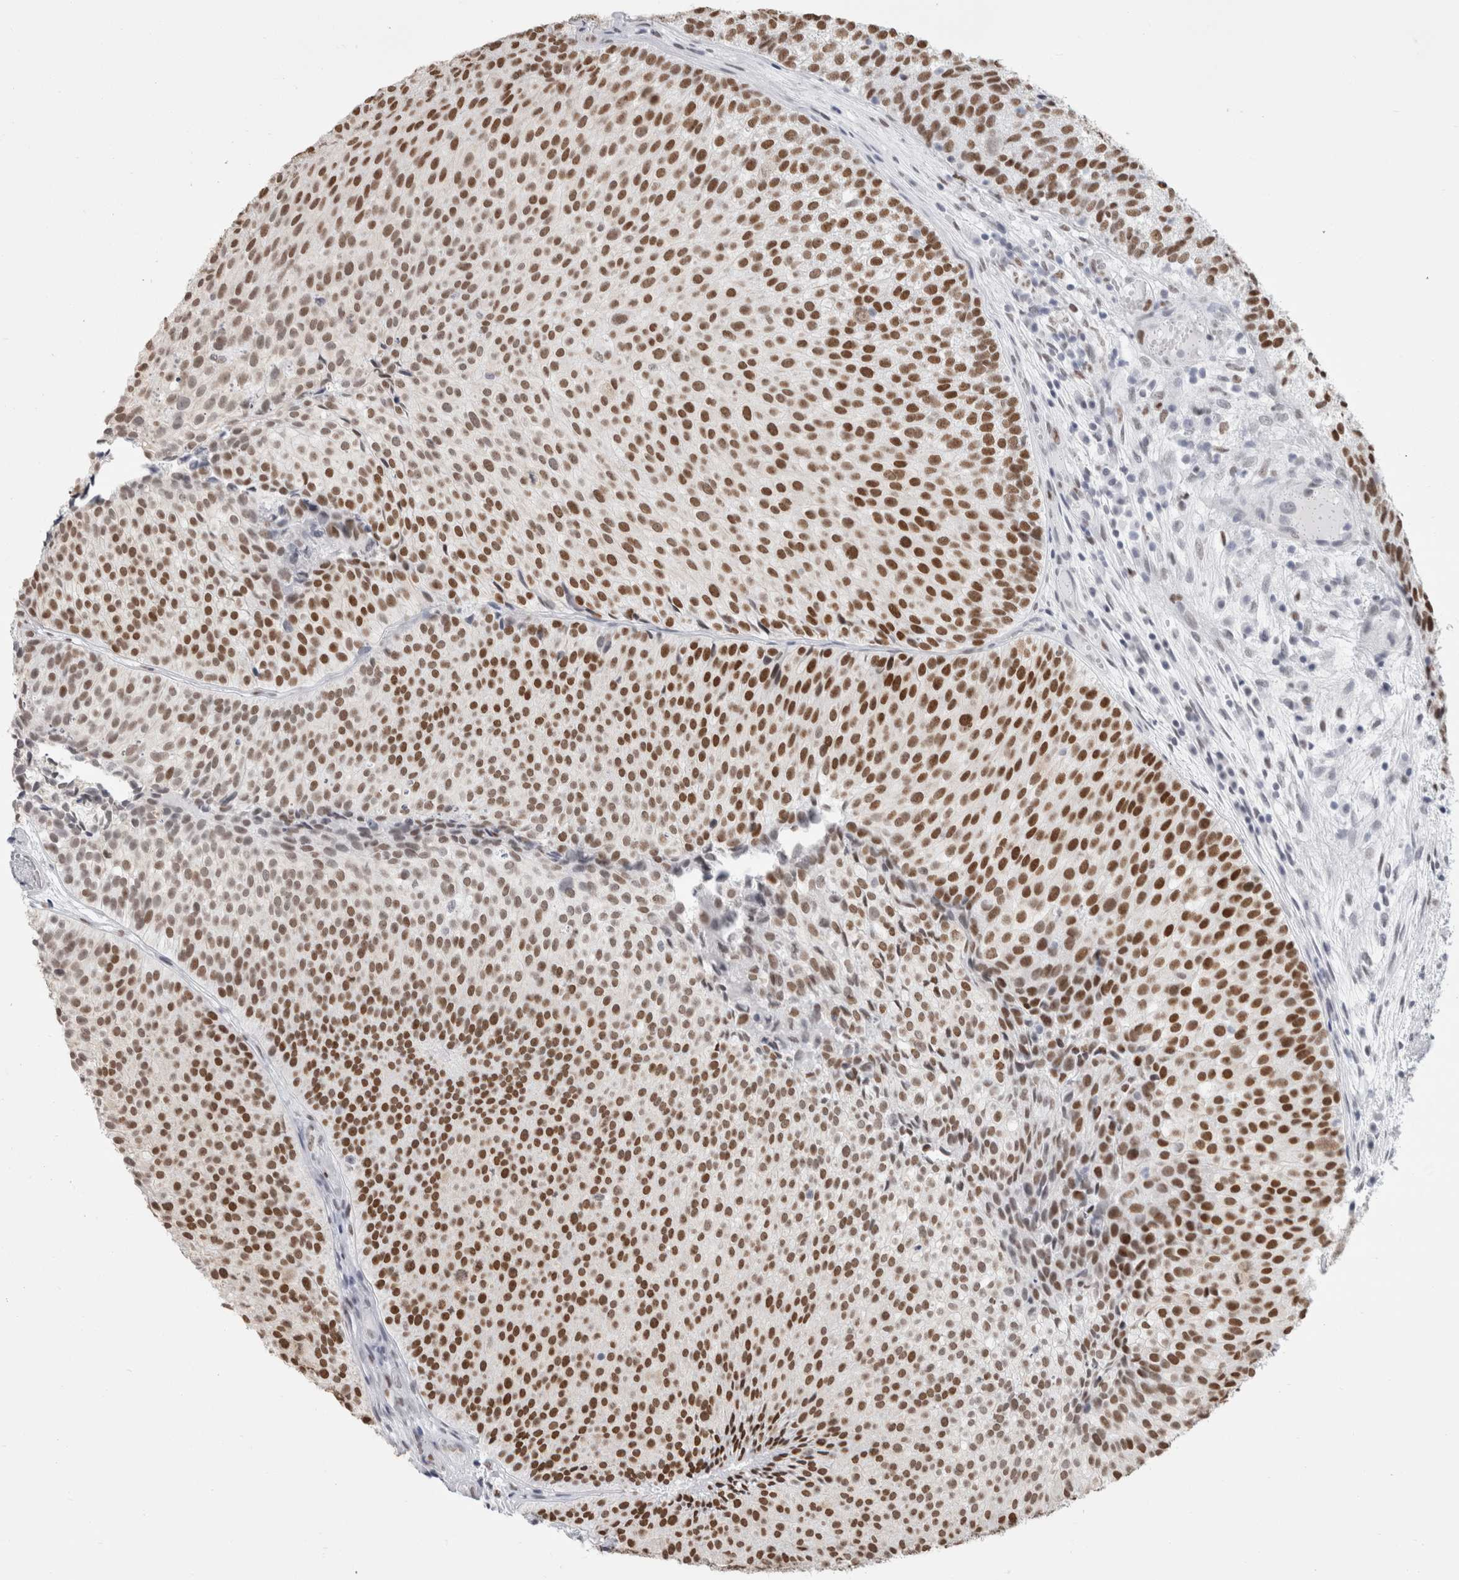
{"staining": {"intensity": "strong", "quantity": ">75%", "location": "nuclear"}, "tissue": "urothelial cancer", "cell_type": "Tumor cells", "image_type": "cancer", "snomed": [{"axis": "morphology", "description": "Urothelial carcinoma, Low grade"}, {"axis": "topography", "description": "Urinary bladder"}], "caption": "Brown immunohistochemical staining in human low-grade urothelial carcinoma demonstrates strong nuclear positivity in about >75% of tumor cells.", "gene": "SMARCC1", "patient": {"sex": "male", "age": 86}}